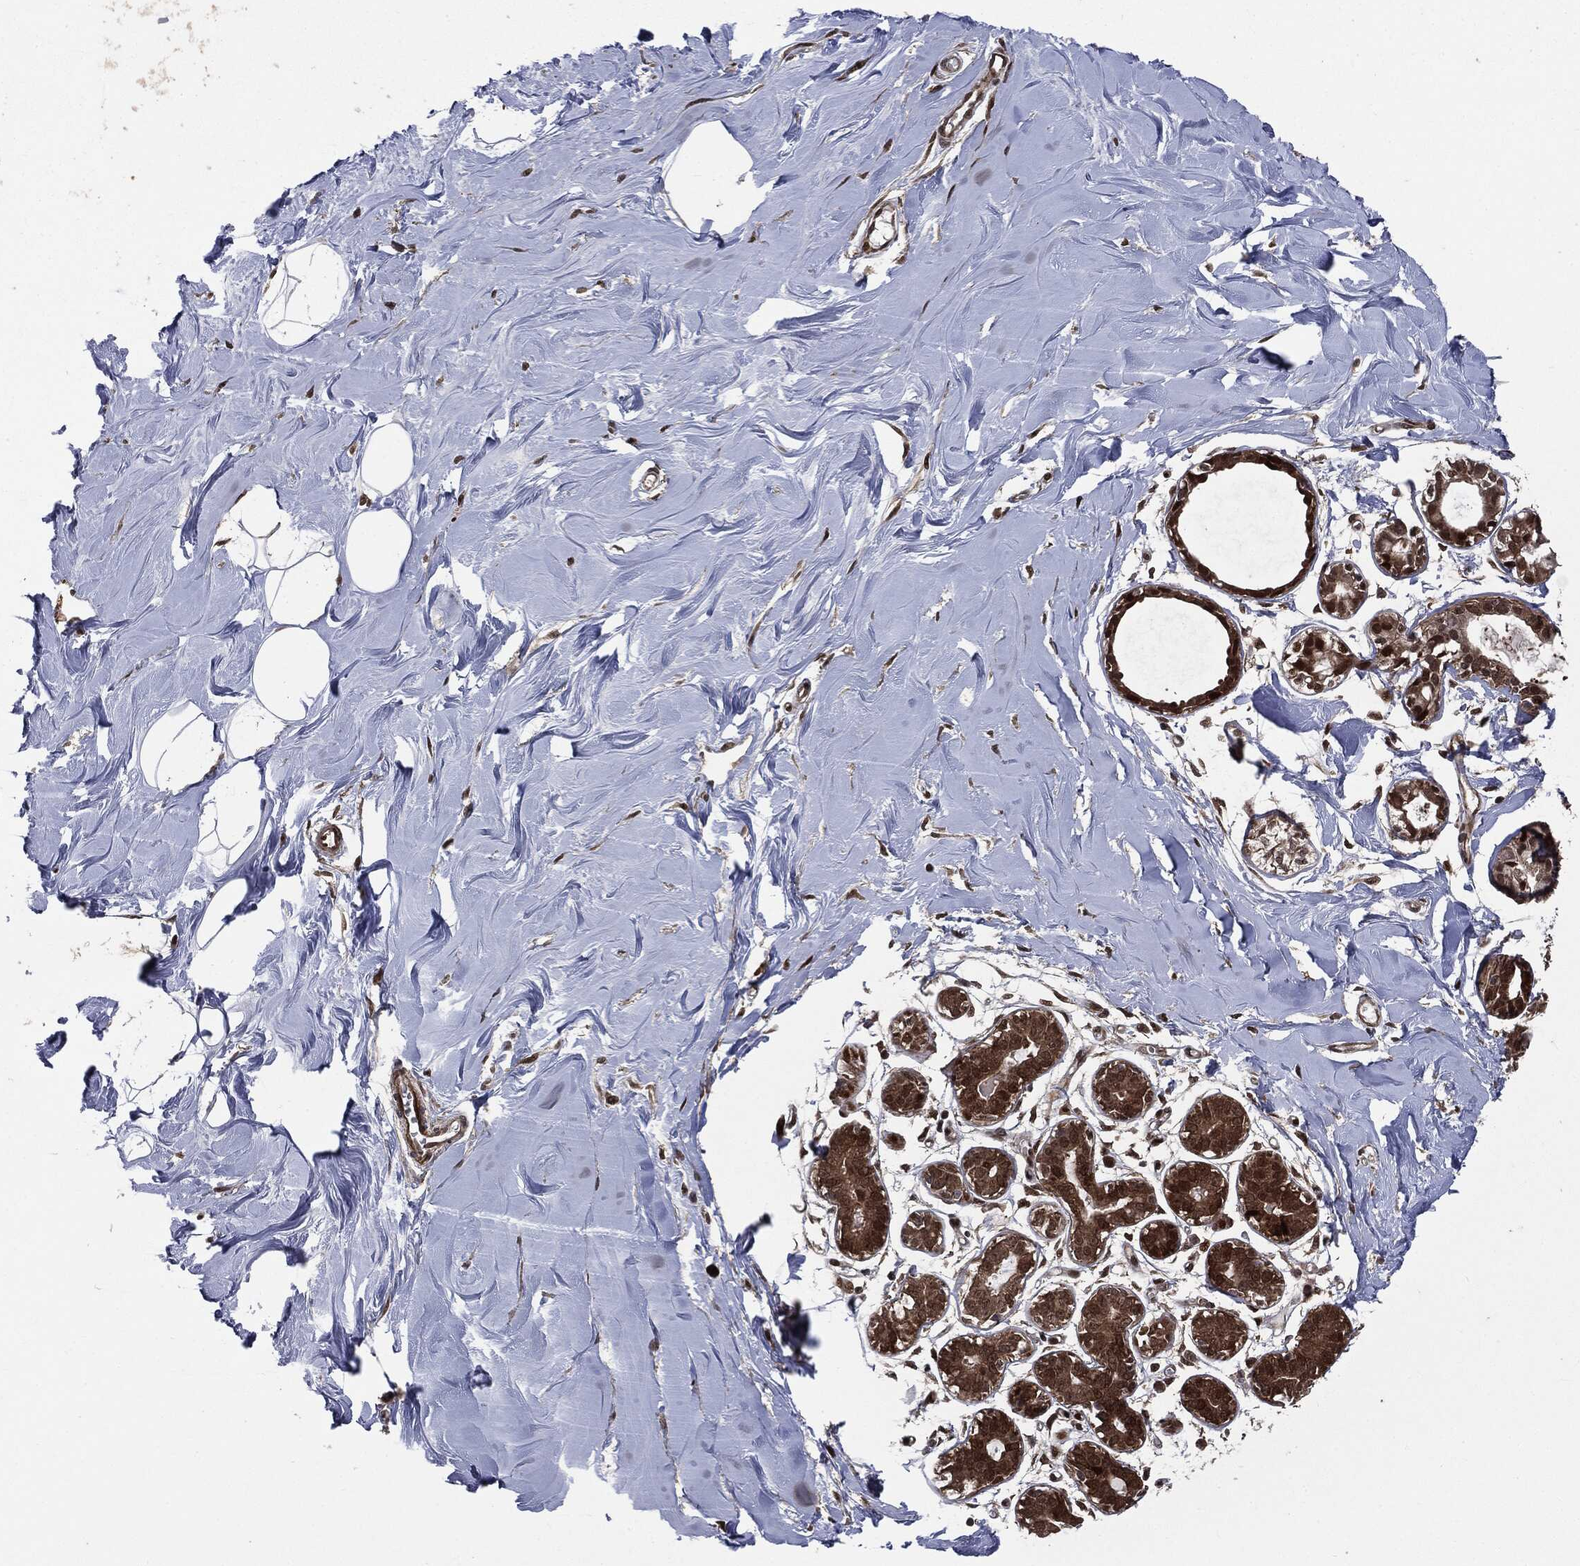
{"staining": {"intensity": "strong", "quantity": ">75%", "location": "nuclear"}, "tissue": "adipose tissue", "cell_type": "Adipocytes", "image_type": "normal", "snomed": [{"axis": "morphology", "description": "Normal tissue, NOS"}, {"axis": "topography", "description": "Breast"}], "caption": "IHC image of benign adipose tissue: adipose tissue stained using IHC demonstrates high levels of strong protein expression localized specifically in the nuclear of adipocytes, appearing as a nuclear brown color.", "gene": "SMAD4", "patient": {"sex": "female", "age": 49}}